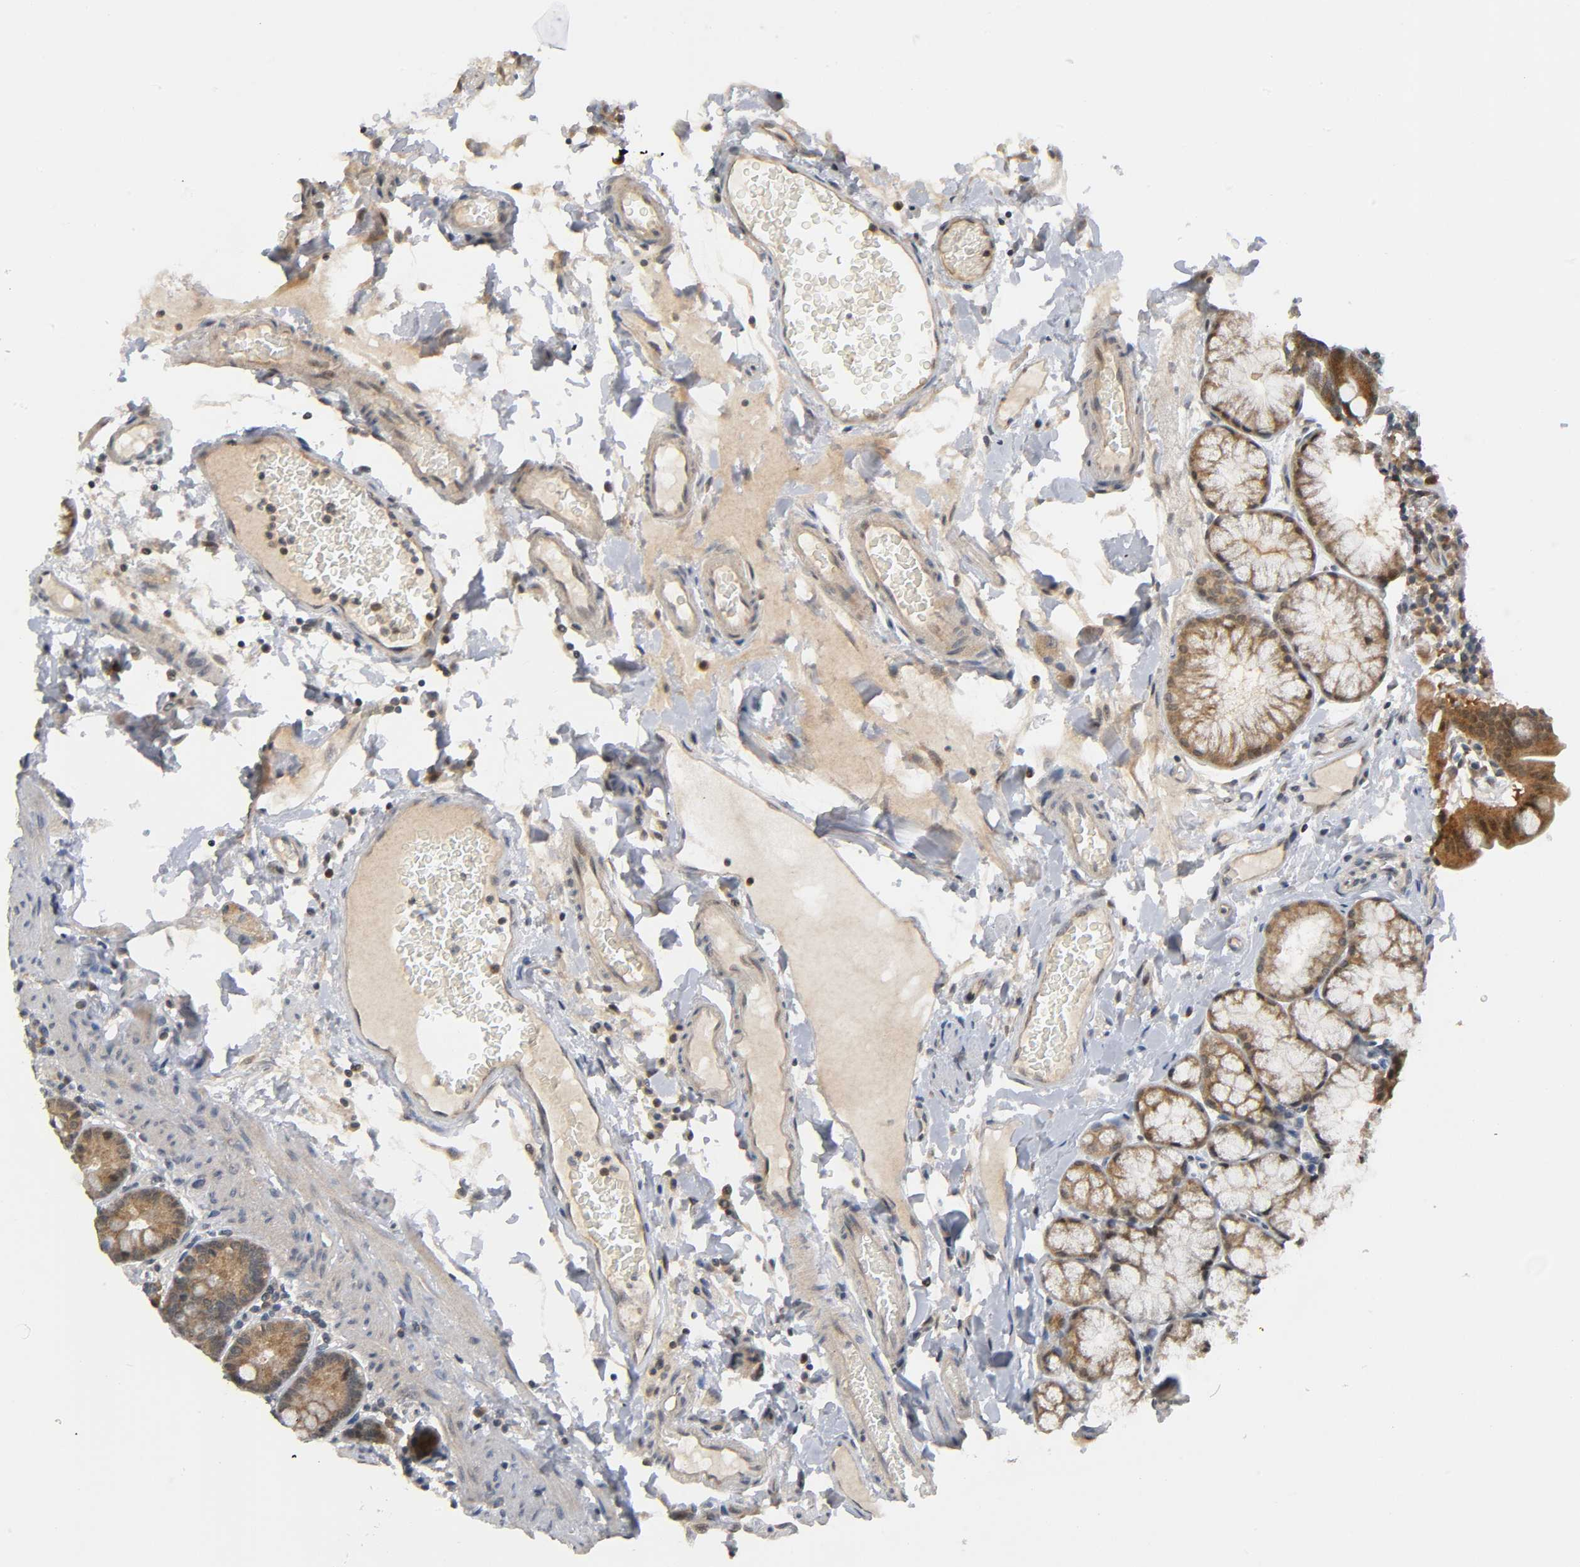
{"staining": {"intensity": "moderate", "quantity": ">75%", "location": "cytoplasmic/membranous"}, "tissue": "duodenum", "cell_type": "Glandular cells", "image_type": "normal", "snomed": [{"axis": "morphology", "description": "Normal tissue, NOS"}, {"axis": "topography", "description": "Duodenum"}], "caption": "Duodenum stained for a protein exhibits moderate cytoplasmic/membranous positivity in glandular cells. Nuclei are stained in blue.", "gene": "MAPK8", "patient": {"sex": "male", "age": 50}}